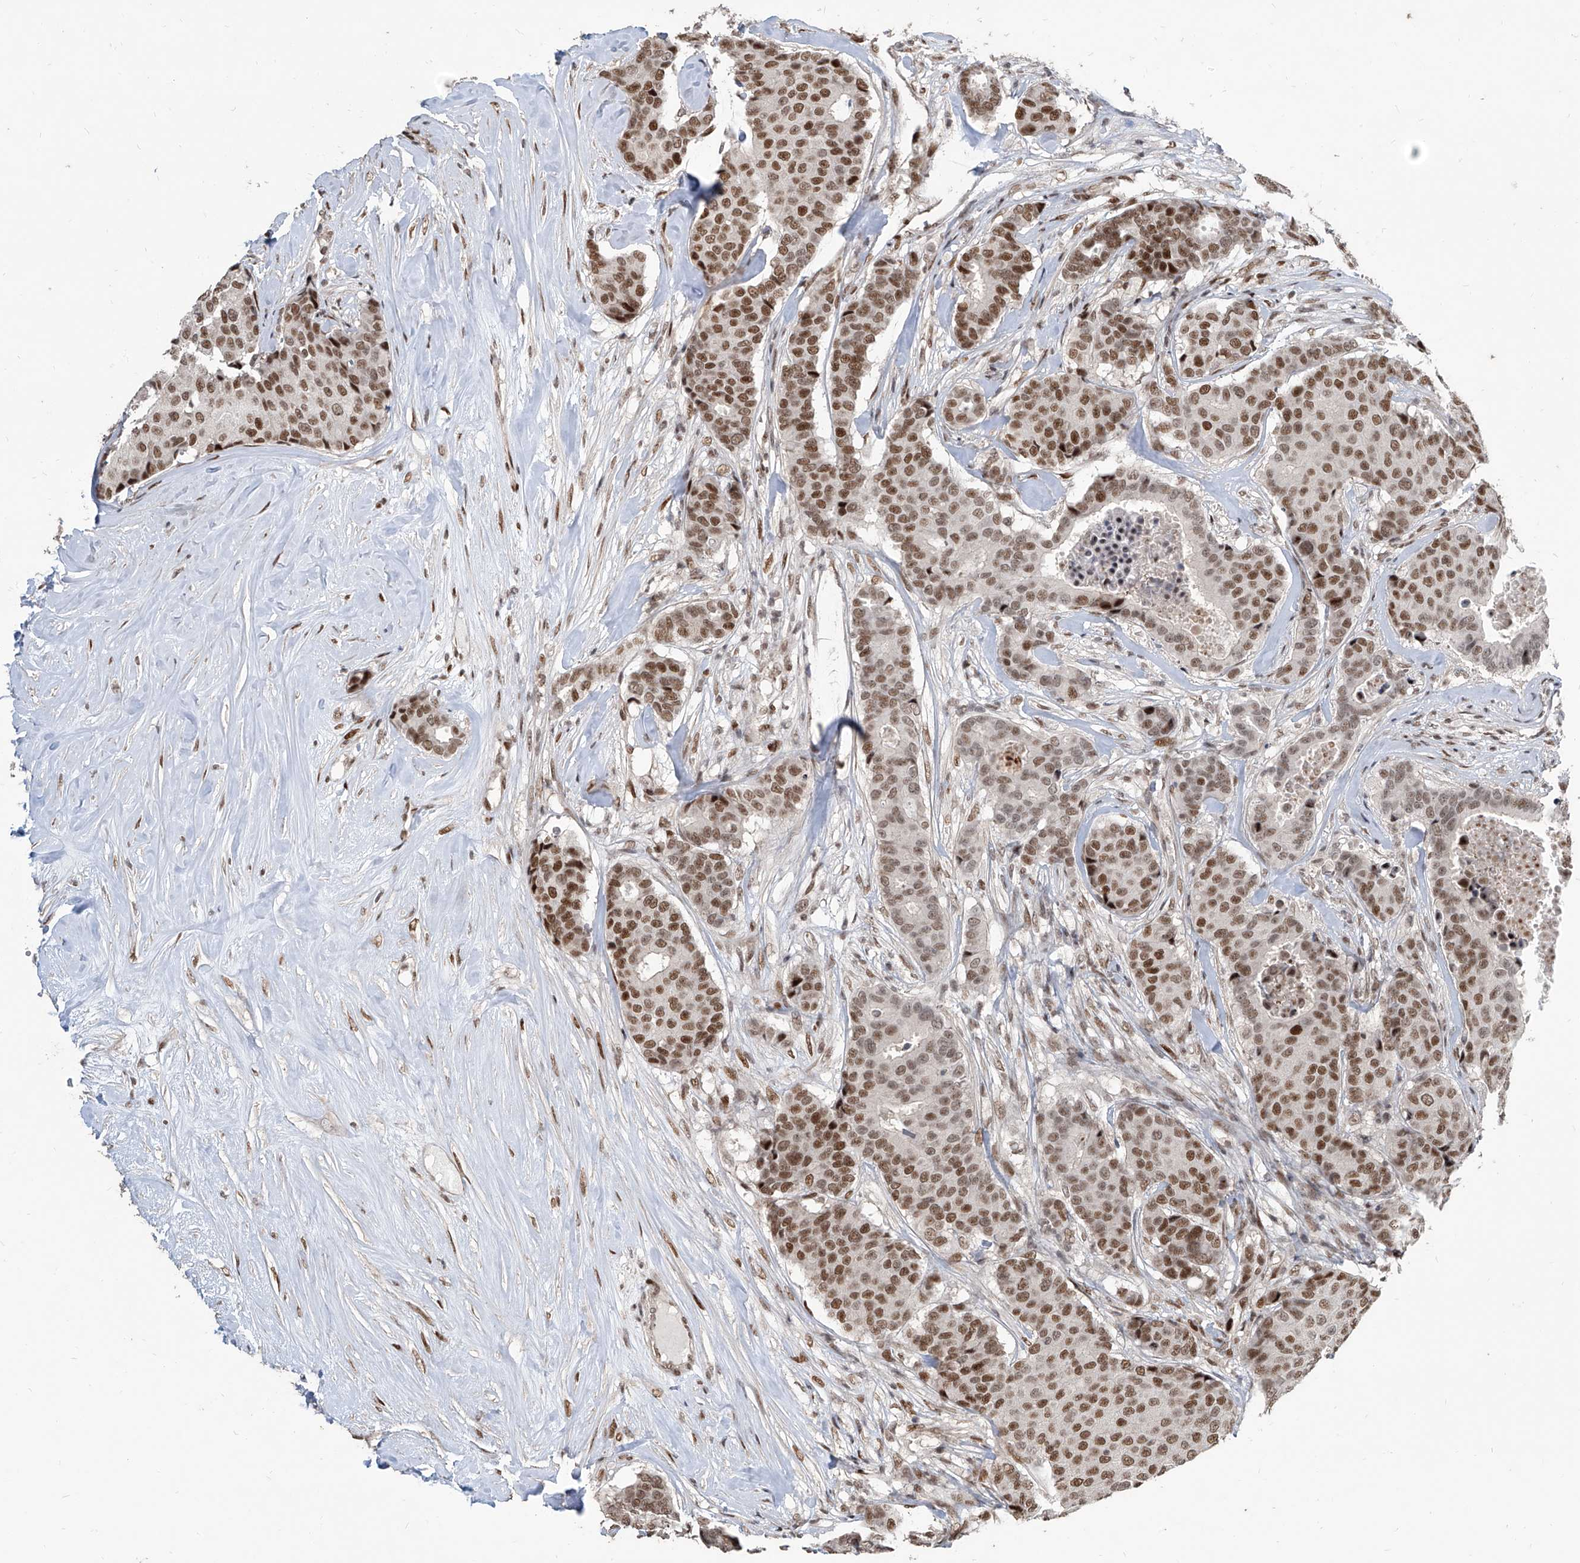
{"staining": {"intensity": "moderate", "quantity": ">75%", "location": "nuclear"}, "tissue": "breast cancer", "cell_type": "Tumor cells", "image_type": "cancer", "snomed": [{"axis": "morphology", "description": "Duct carcinoma"}, {"axis": "topography", "description": "Breast"}], "caption": "This is an image of immunohistochemistry (IHC) staining of breast invasive ductal carcinoma, which shows moderate staining in the nuclear of tumor cells.", "gene": "IRF2", "patient": {"sex": "female", "age": 75}}